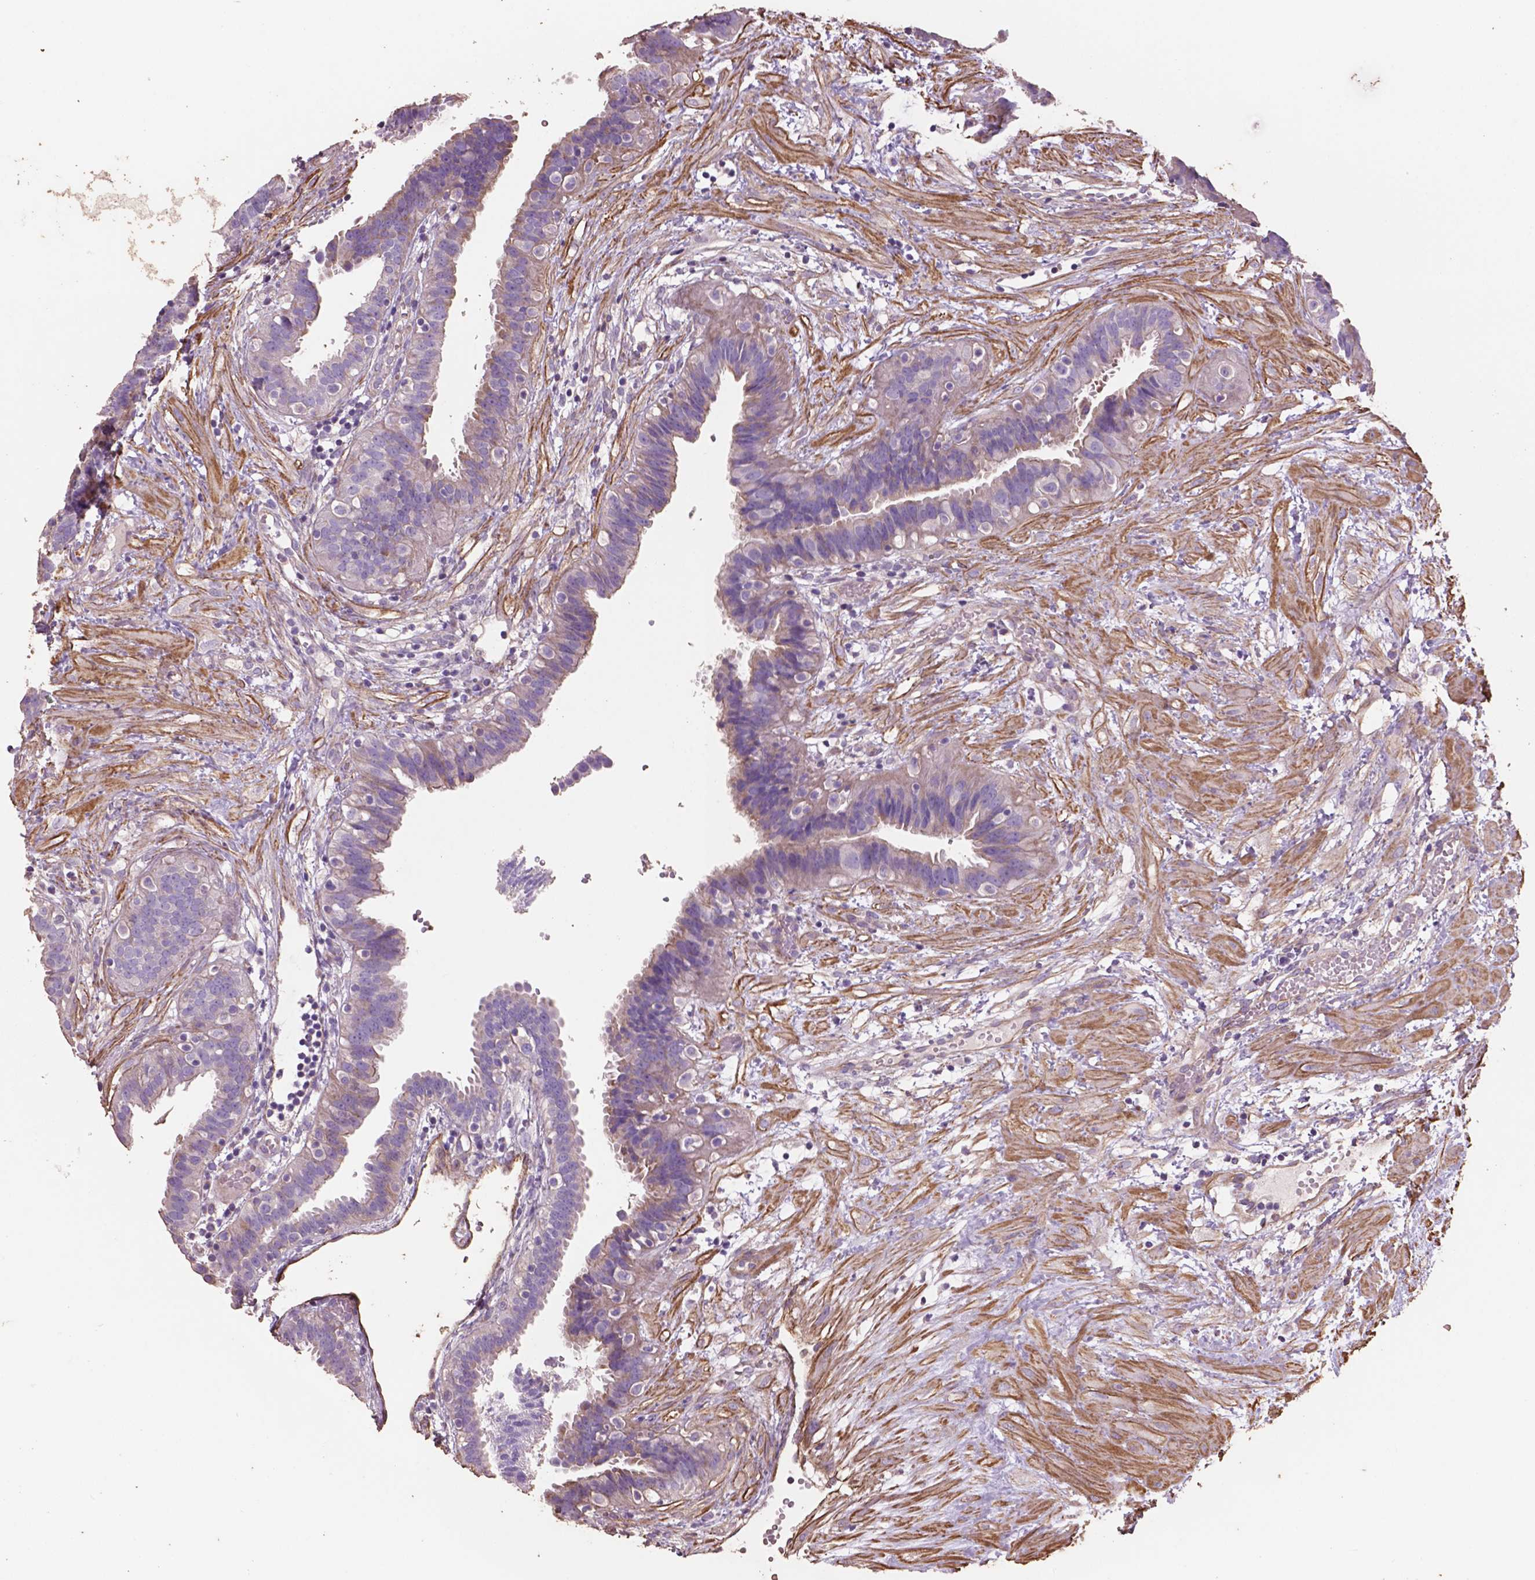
{"staining": {"intensity": "weak", "quantity": "<25%", "location": "cytoplasmic/membranous"}, "tissue": "fallopian tube", "cell_type": "Glandular cells", "image_type": "normal", "snomed": [{"axis": "morphology", "description": "Normal tissue, NOS"}, {"axis": "topography", "description": "Fallopian tube"}], "caption": "Immunohistochemical staining of unremarkable human fallopian tube demonstrates no significant positivity in glandular cells. (DAB (3,3'-diaminobenzidine) immunohistochemistry, high magnification).", "gene": "COMMD4", "patient": {"sex": "female", "age": 37}}